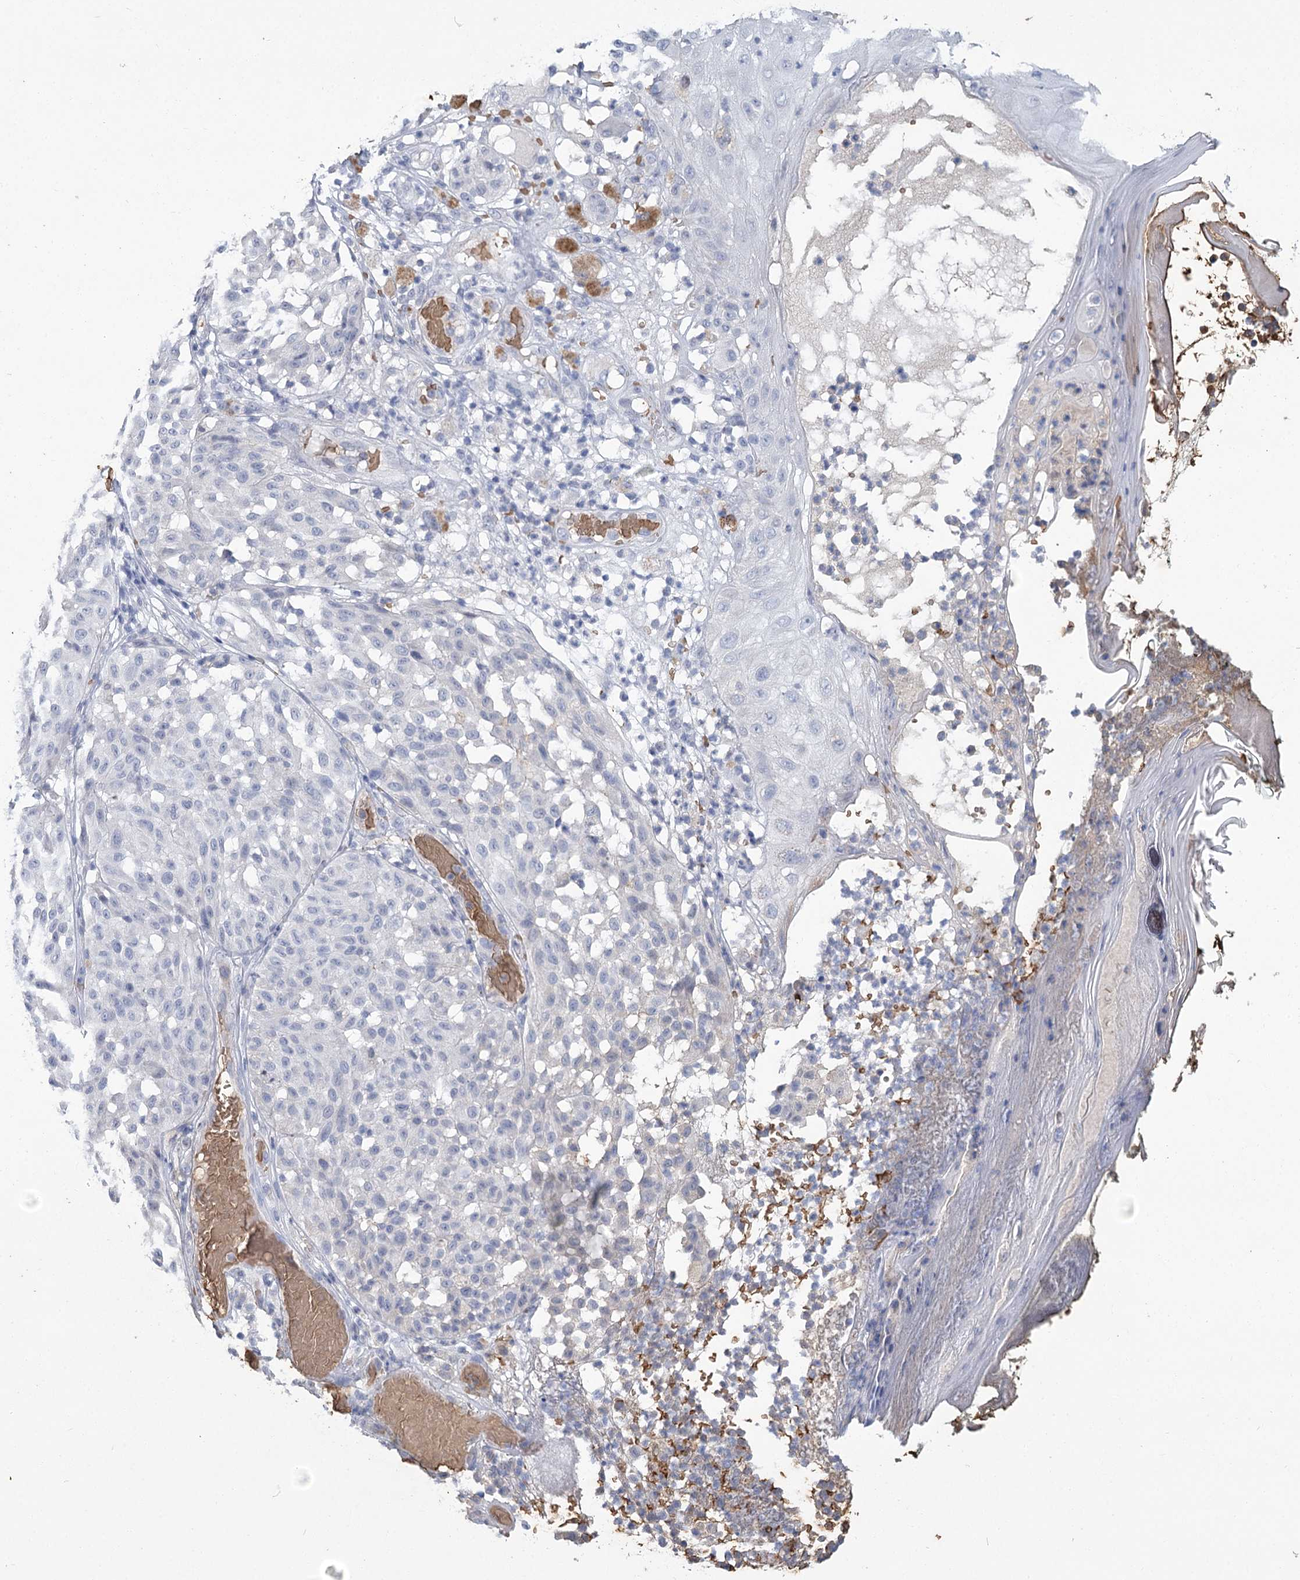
{"staining": {"intensity": "negative", "quantity": "none", "location": "none"}, "tissue": "melanoma", "cell_type": "Tumor cells", "image_type": "cancer", "snomed": [{"axis": "morphology", "description": "Malignant melanoma, NOS"}, {"axis": "topography", "description": "Skin"}], "caption": "An IHC histopathology image of malignant melanoma is shown. There is no staining in tumor cells of malignant melanoma. (DAB IHC visualized using brightfield microscopy, high magnification).", "gene": "HBA1", "patient": {"sex": "female", "age": 46}}